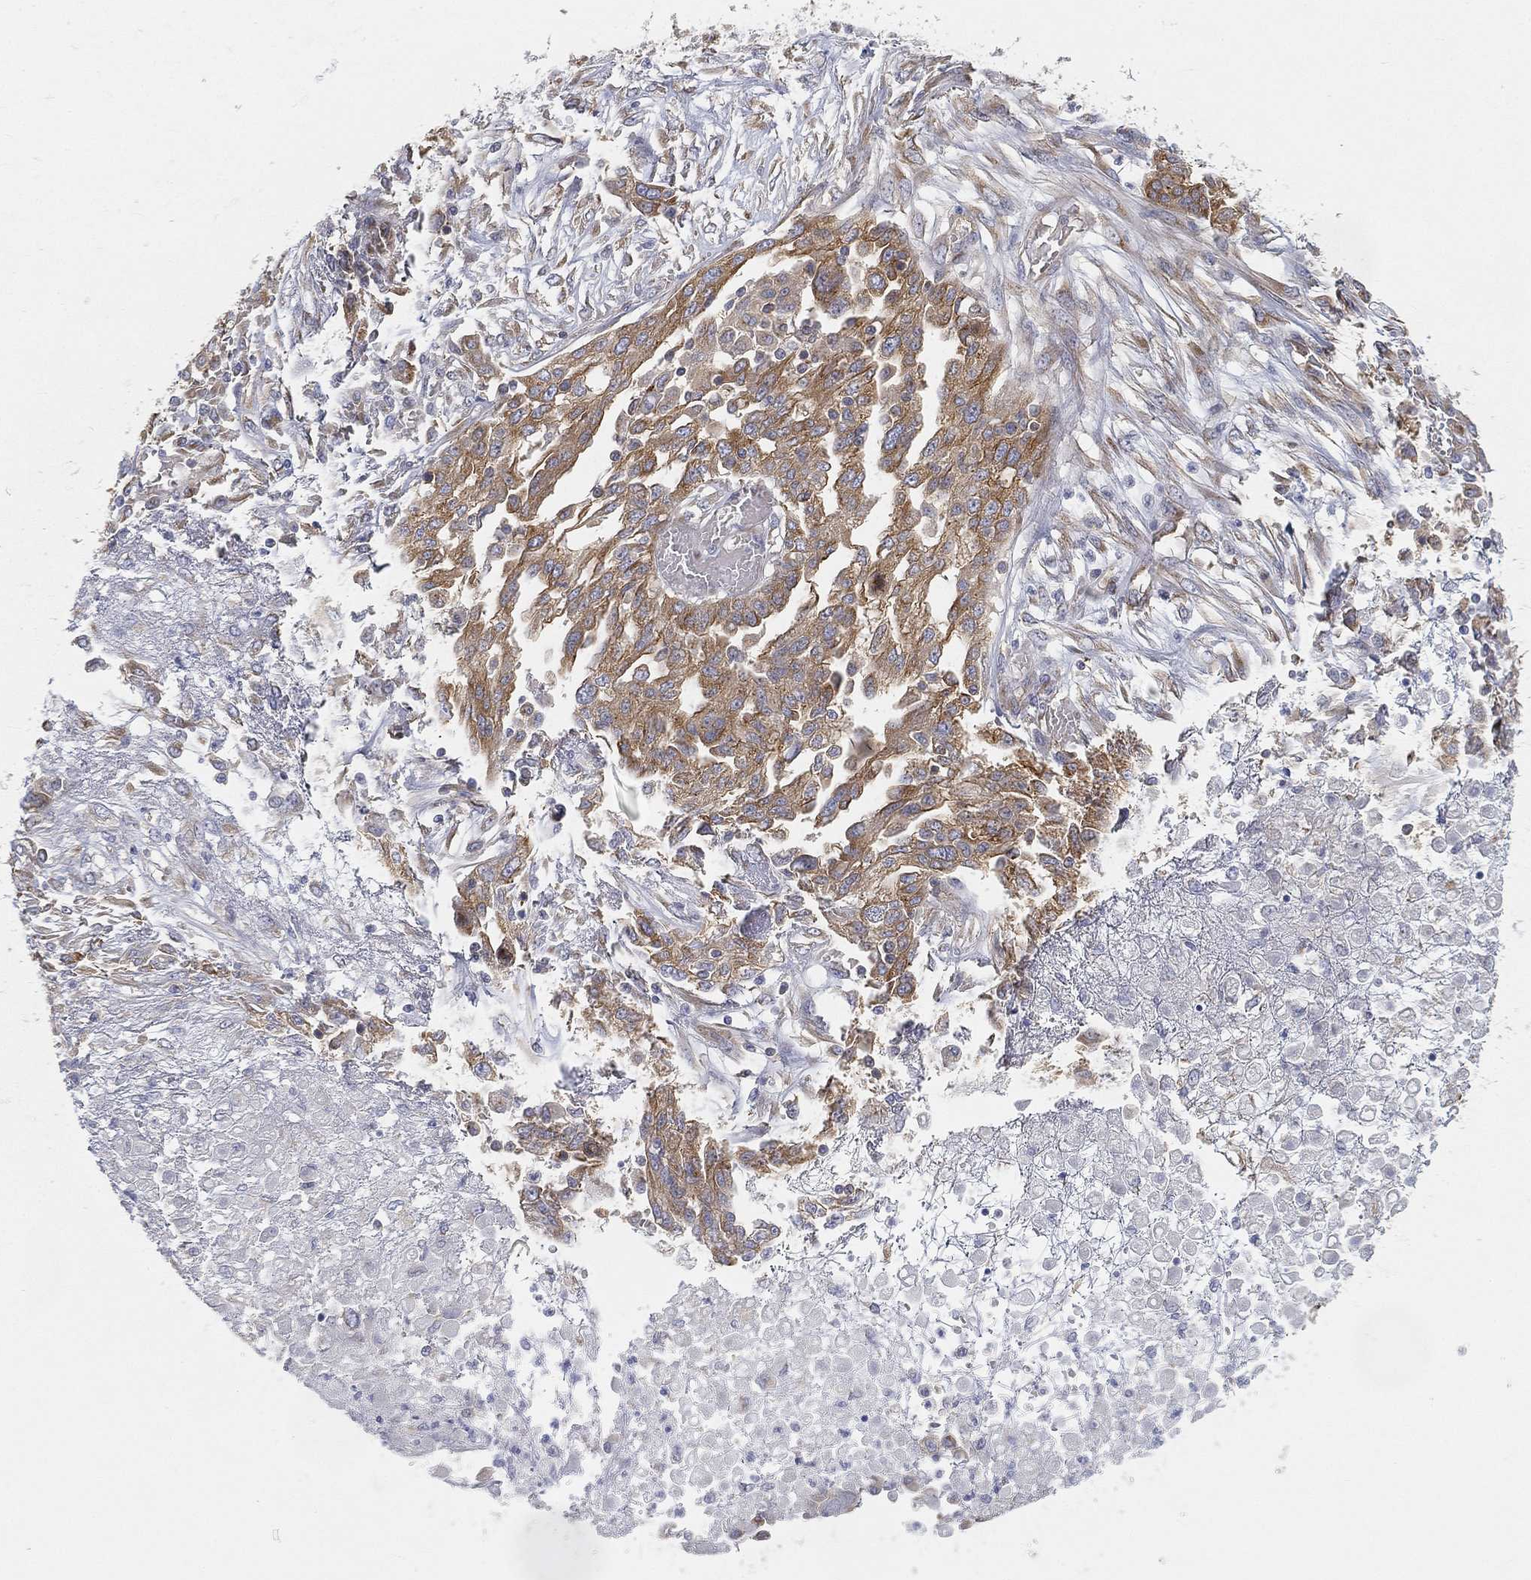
{"staining": {"intensity": "strong", "quantity": "25%-75%", "location": "cytoplasmic/membranous"}, "tissue": "ovarian cancer", "cell_type": "Tumor cells", "image_type": "cancer", "snomed": [{"axis": "morphology", "description": "Cystadenocarcinoma, serous, NOS"}, {"axis": "topography", "description": "Ovary"}], "caption": "High-power microscopy captured an immunohistochemistry histopathology image of serous cystadenocarcinoma (ovarian), revealing strong cytoplasmic/membranous positivity in approximately 25%-75% of tumor cells.", "gene": "TMEM25", "patient": {"sex": "female", "age": 67}}